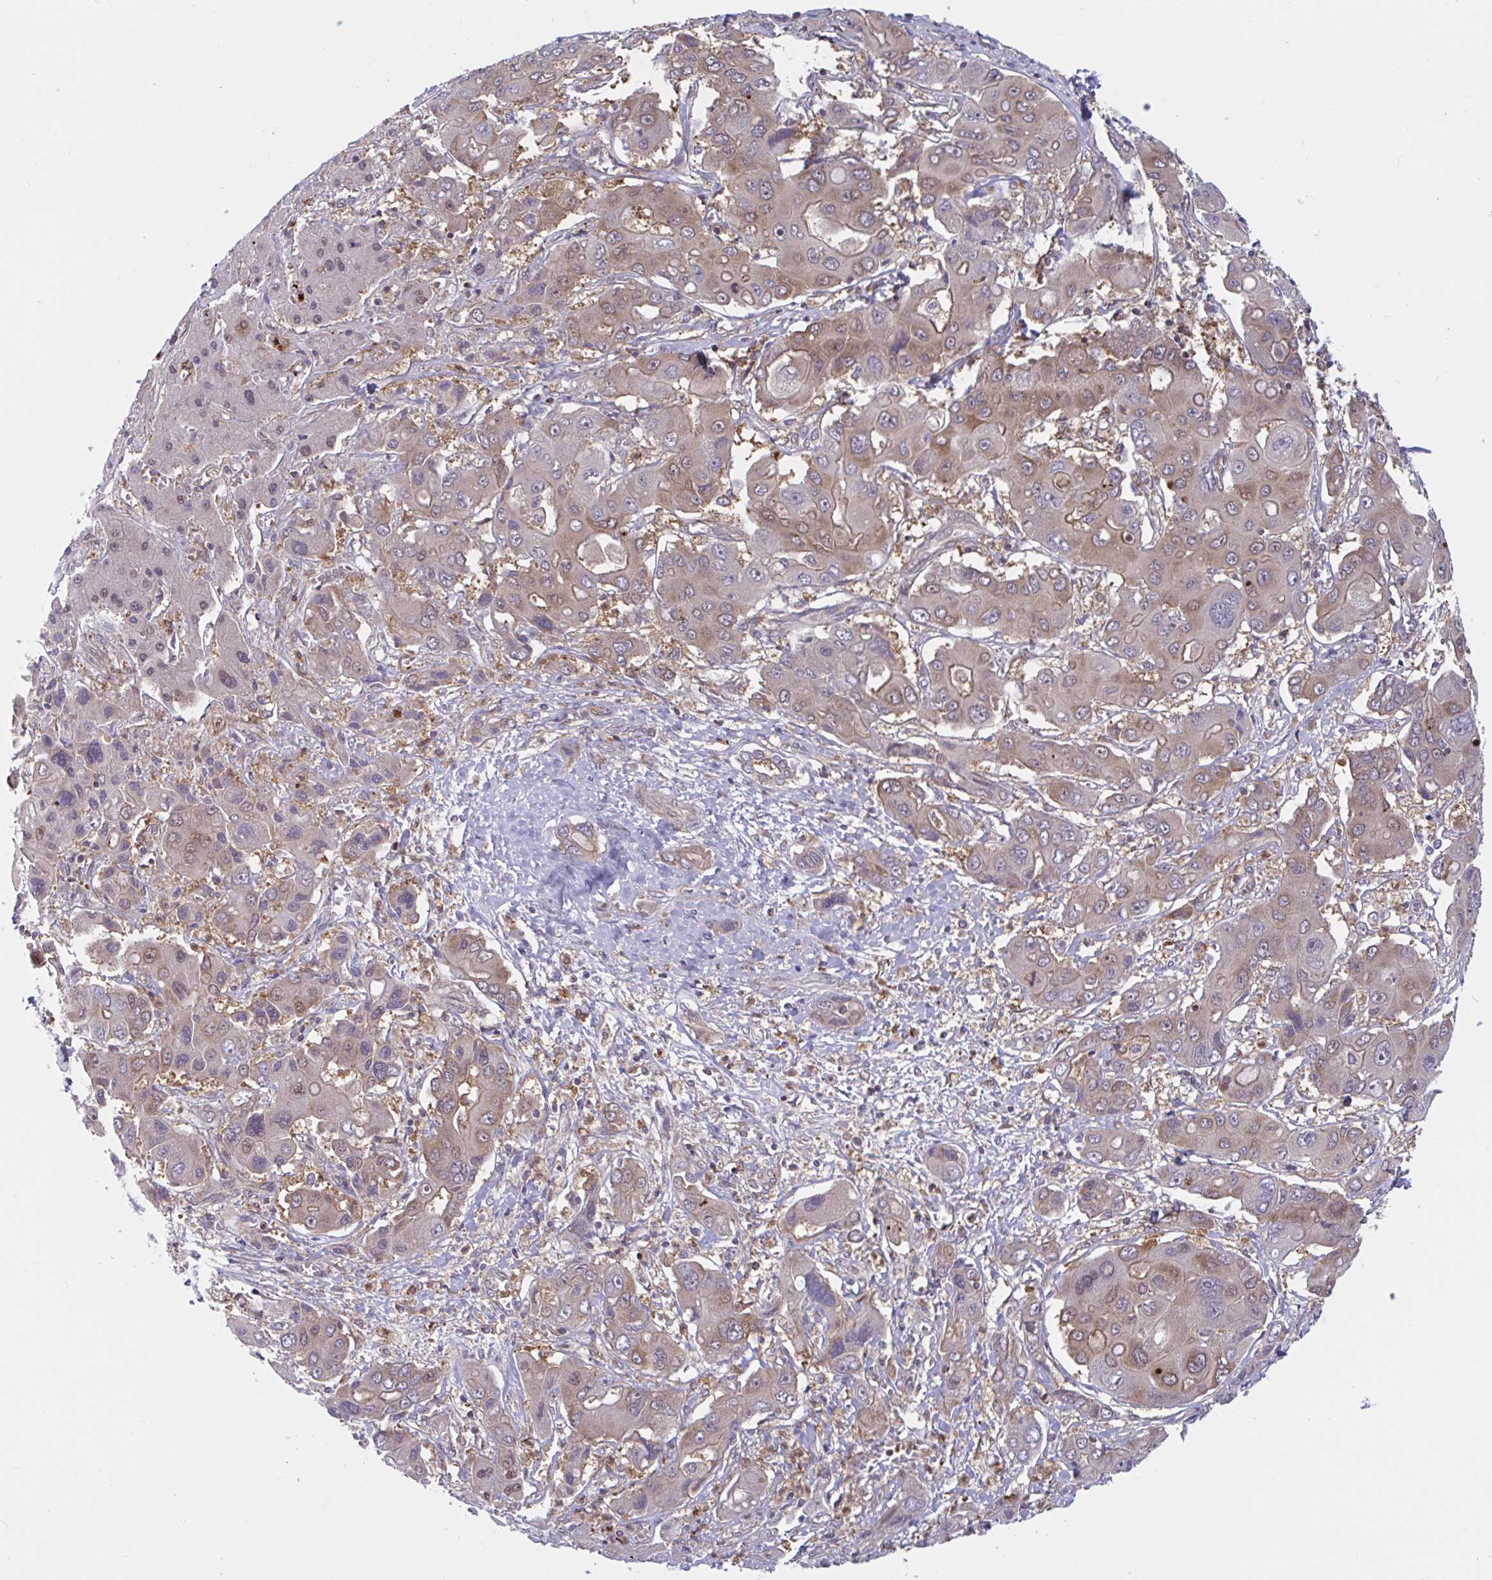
{"staining": {"intensity": "moderate", "quantity": "25%-75%", "location": "cytoplasmic/membranous"}, "tissue": "liver cancer", "cell_type": "Tumor cells", "image_type": "cancer", "snomed": [{"axis": "morphology", "description": "Cholangiocarcinoma"}, {"axis": "topography", "description": "Liver"}], "caption": "Cholangiocarcinoma (liver) was stained to show a protein in brown. There is medium levels of moderate cytoplasmic/membranous positivity in approximately 25%-75% of tumor cells.", "gene": "LMNTD2", "patient": {"sex": "male", "age": 67}}